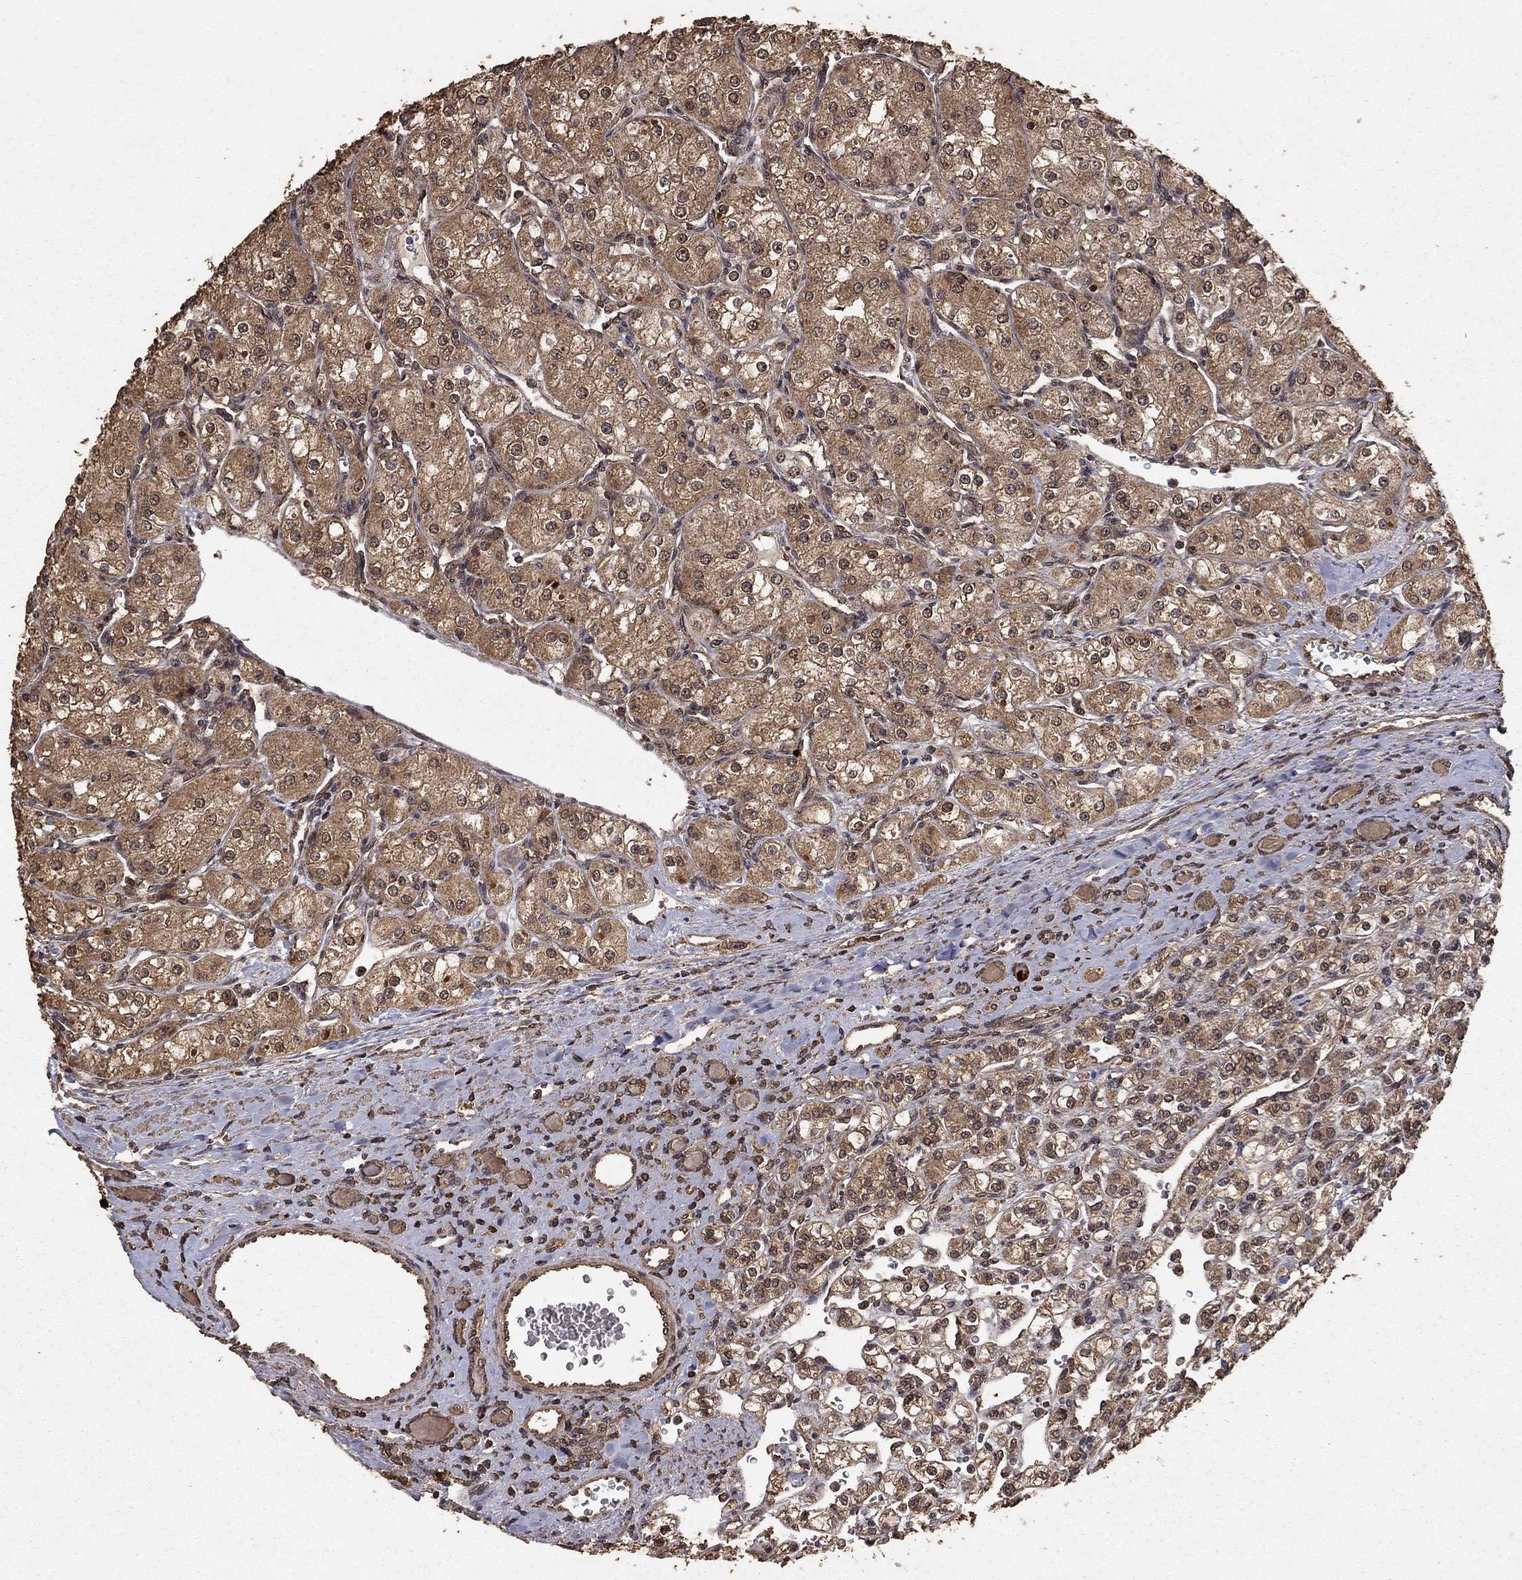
{"staining": {"intensity": "moderate", "quantity": ">75%", "location": "cytoplasmic/membranous"}, "tissue": "renal cancer", "cell_type": "Tumor cells", "image_type": "cancer", "snomed": [{"axis": "morphology", "description": "Adenocarcinoma, NOS"}, {"axis": "topography", "description": "Kidney"}], "caption": "The image shows a brown stain indicating the presence of a protein in the cytoplasmic/membranous of tumor cells in renal cancer (adenocarcinoma). (Stains: DAB (3,3'-diaminobenzidine) in brown, nuclei in blue, Microscopy: brightfield microscopy at high magnification).", "gene": "PRDM1", "patient": {"sex": "male", "age": 77}}